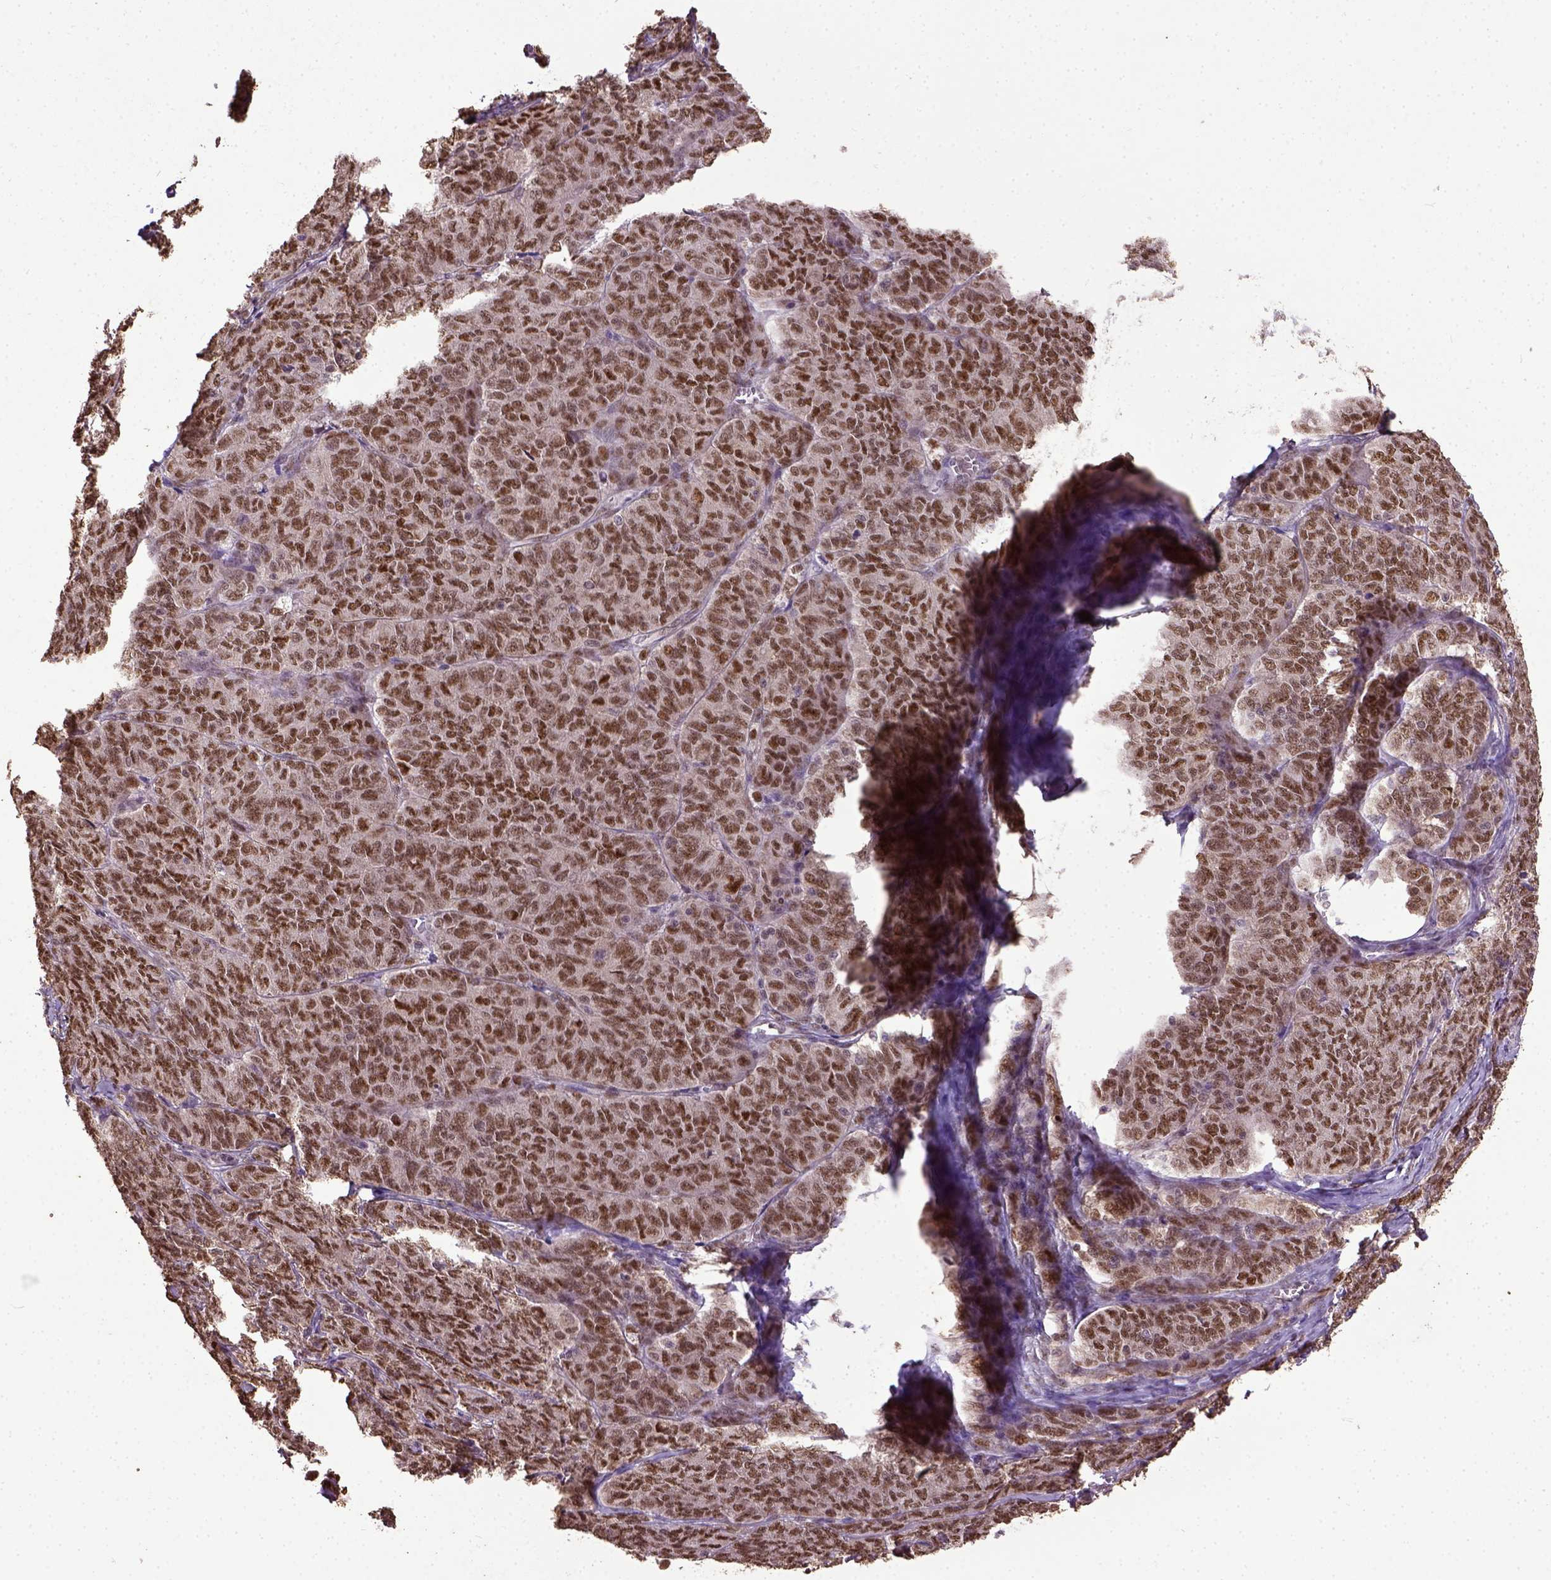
{"staining": {"intensity": "moderate", "quantity": ">75%", "location": "nuclear"}, "tissue": "ovarian cancer", "cell_type": "Tumor cells", "image_type": "cancer", "snomed": [{"axis": "morphology", "description": "Carcinoma, endometroid"}, {"axis": "topography", "description": "Ovary"}], "caption": "Tumor cells demonstrate moderate nuclear positivity in about >75% of cells in ovarian cancer.", "gene": "UBA3", "patient": {"sex": "female", "age": 80}}